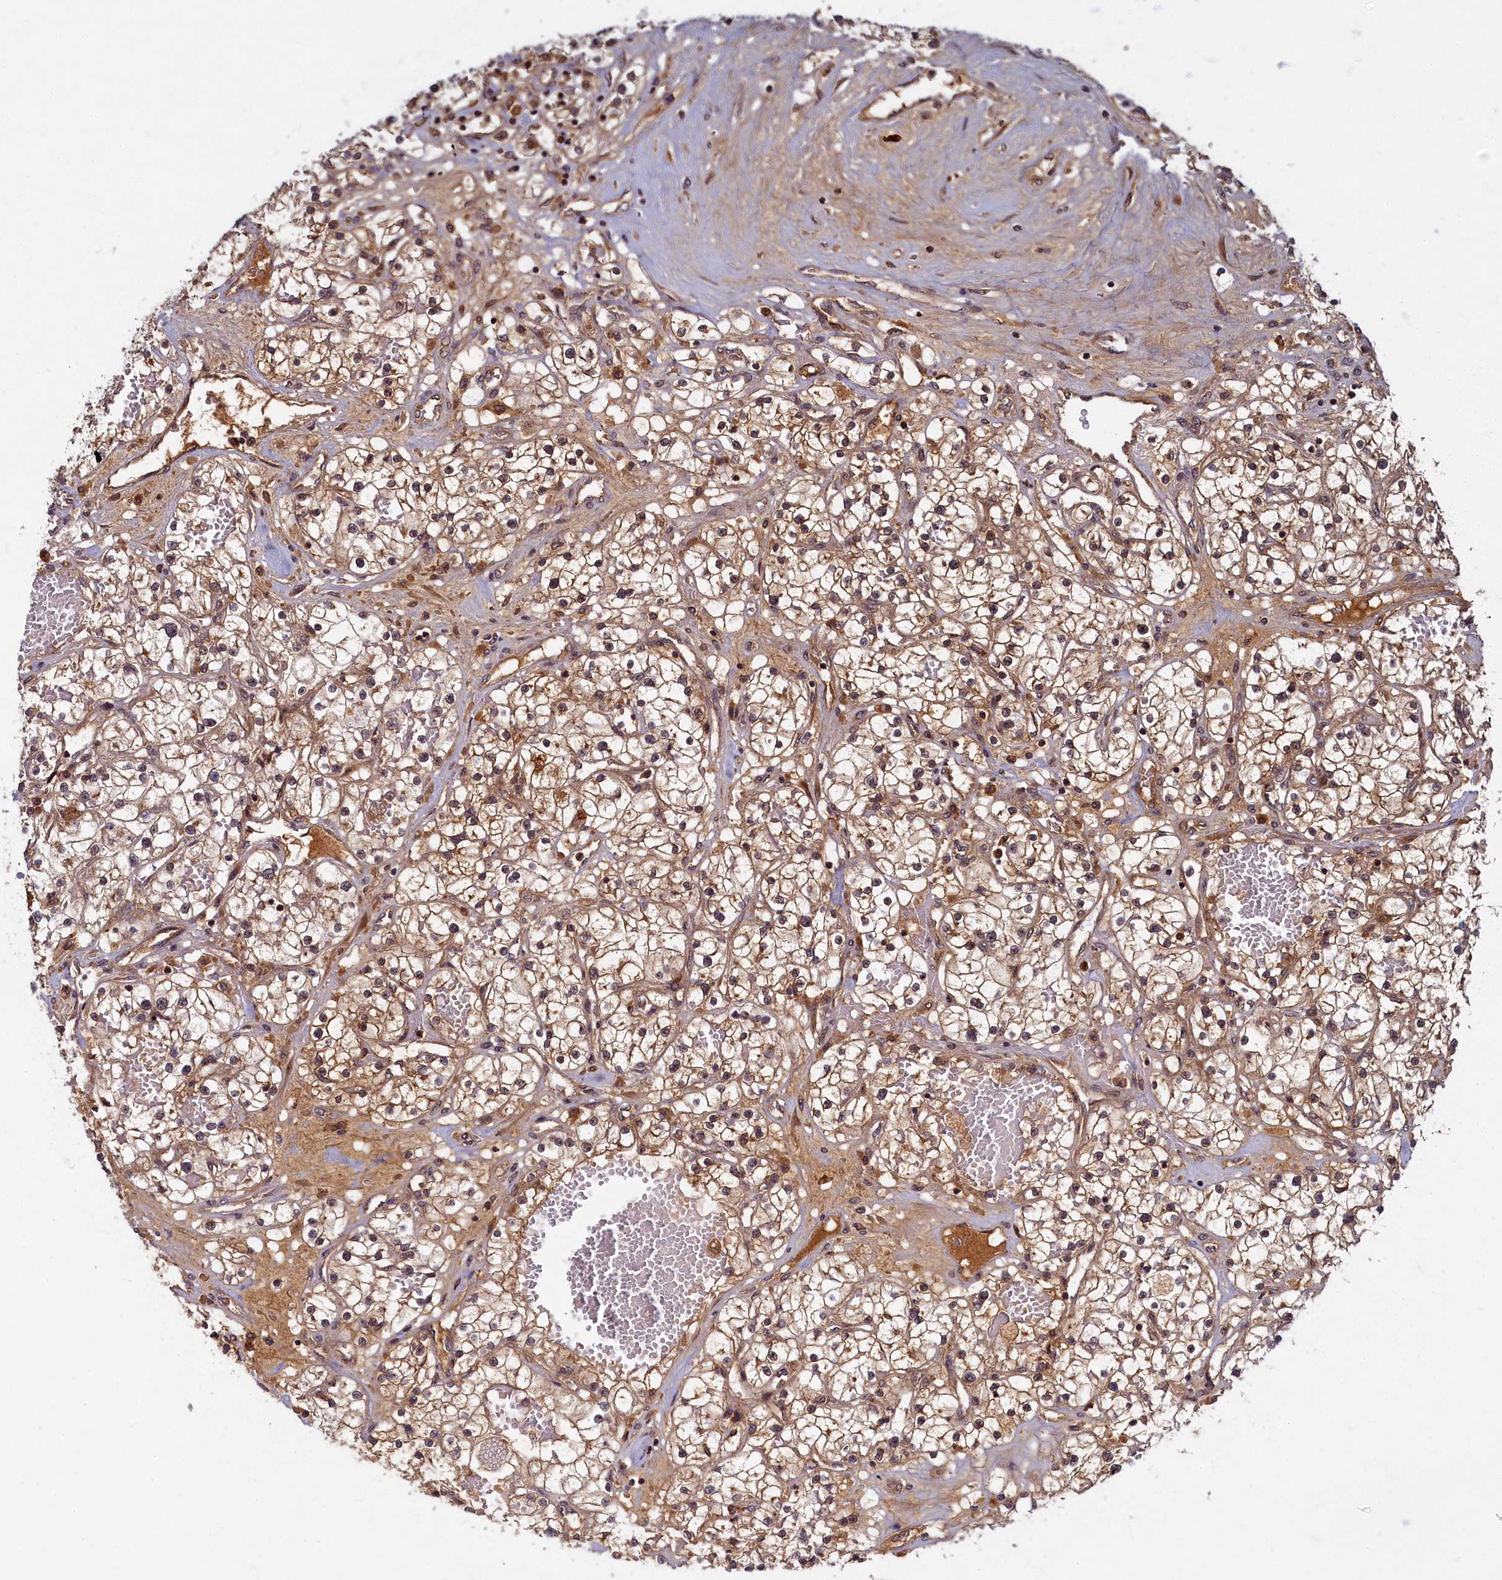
{"staining": {"intensity": "moderate", "quantity": ">75%", "location": "cytoplasmic/membranous,nuclear"}, "tissue": "renal cancer", "cell_type": "Tumor cells", "image_type": "cancer", "snomed": [{"axis": "morphology", "description": "Normal tissue, NOS"}, {"axis": "morphology", "description": "Adenocarcinoma, NOS"}, {"axis": "topography", "description": "Kidney"}], "caption": "Immunohistochemical staining of renal adenocarcinoma reveals moderate cytoplasmic/membranous and nuclear protein expression in about >75% of tumor cells. The staining was performed using DAB (3,3'-diaminobenzidine) to visualize the protein expression in brown, while the nuclei were stained in blue with hematoxylin (Magnification: 20x).", "gene": "BICD1", "patient": {"sex": "male", "age": 68}}